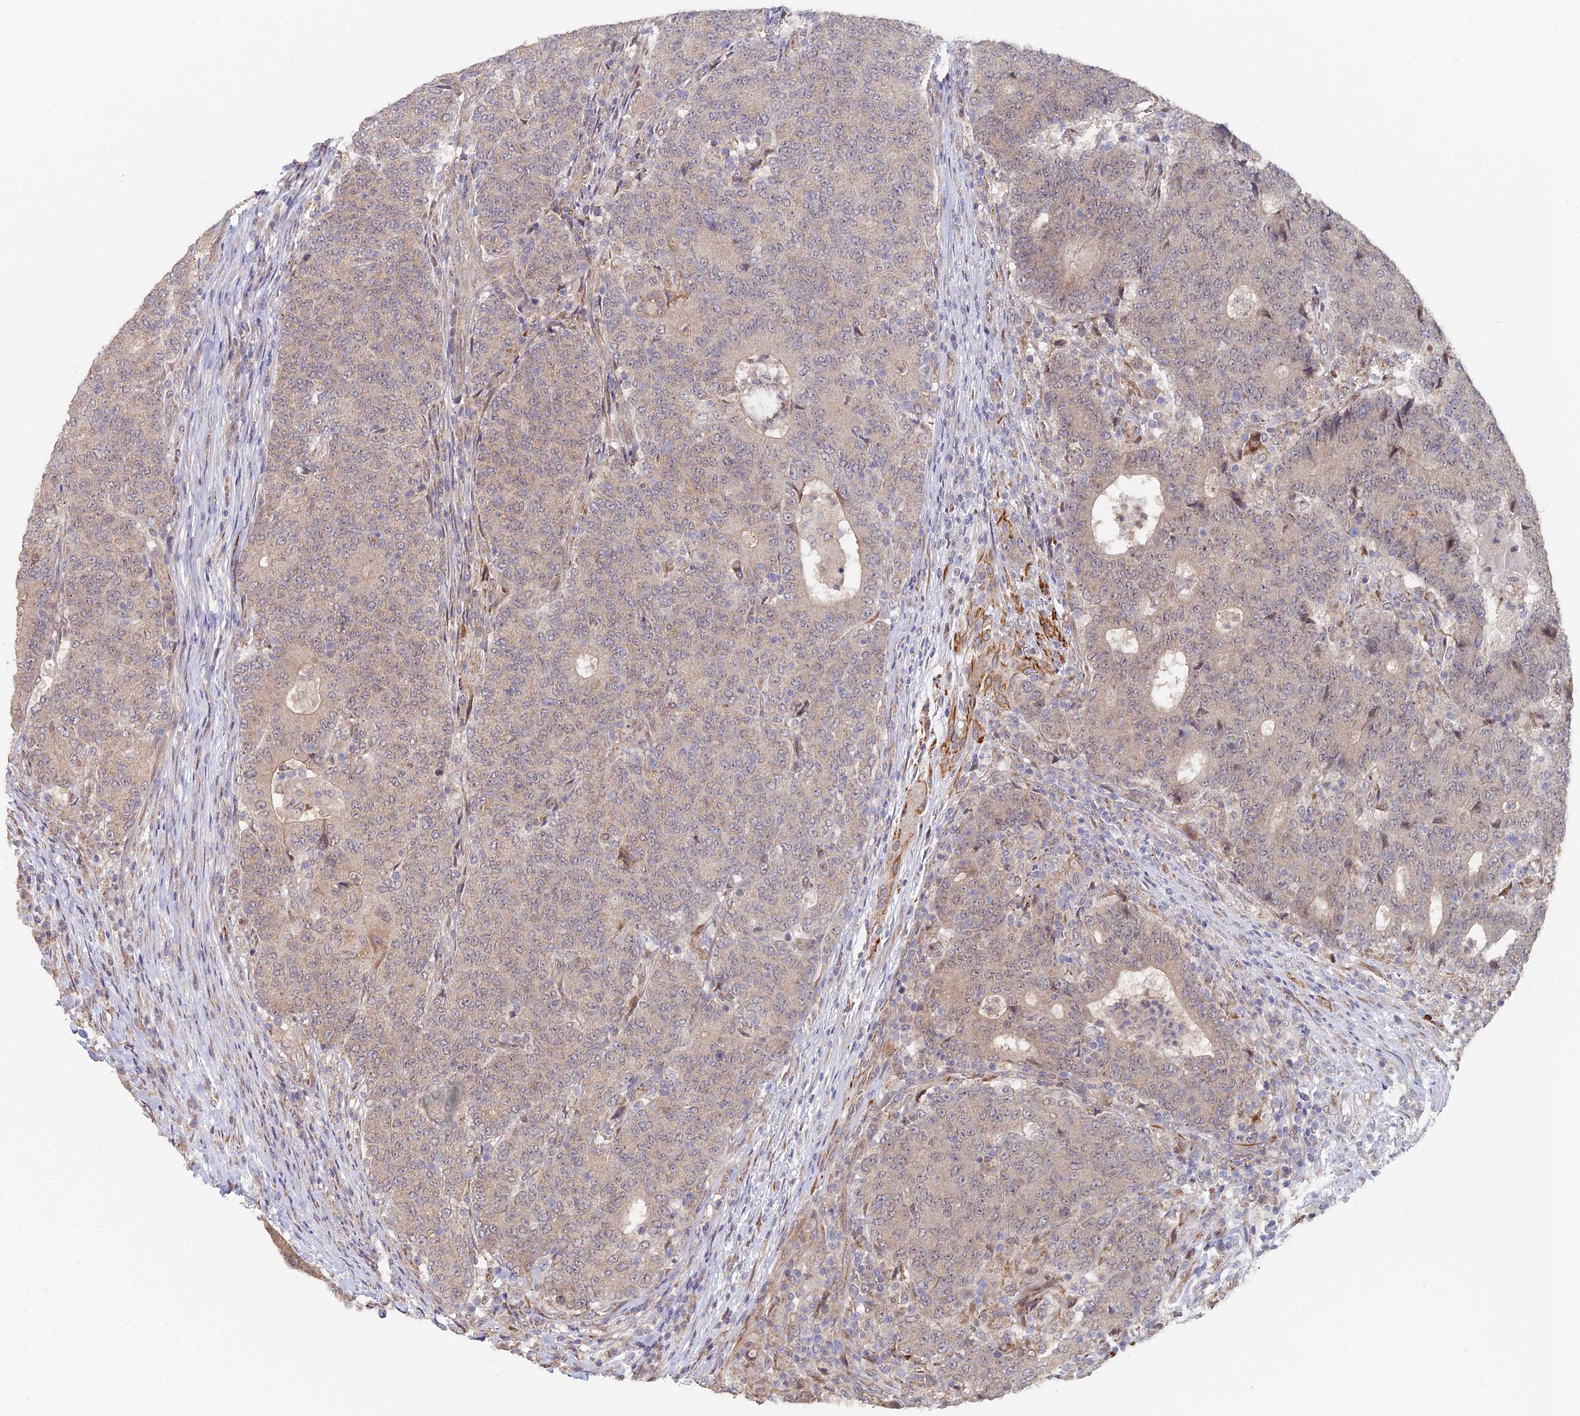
{"staining": {"intensity": "weak", "quantity": ">75%", "location": "cytoplasmic/membranous"}, "tissue": "colorectal cancer", "cell_type": "Tumor cells", "image_type": "cancer", "snomed": [{"axis": "morphology", "description": "Adenocarcinoma, NOS"}, {"axis": "topography", "description": "Colon"}], "caption": "Immunohistochemistry (IHC) staining of colorectal cancer (adenocarcinoma), which shows low levels of weak cytoplasmic/membranous positivity in approximately >75% of tumor cells indicating weak cytoplasmic/membranous protein positivity. The staining was performed using DAB (3,3'-diaminobenzidine) (brown) for protein detection and nuclei were counterstained in hematoxylin (blue).", "gene": "C4orf19", "patient": {"sex": "female", "age": 75}}